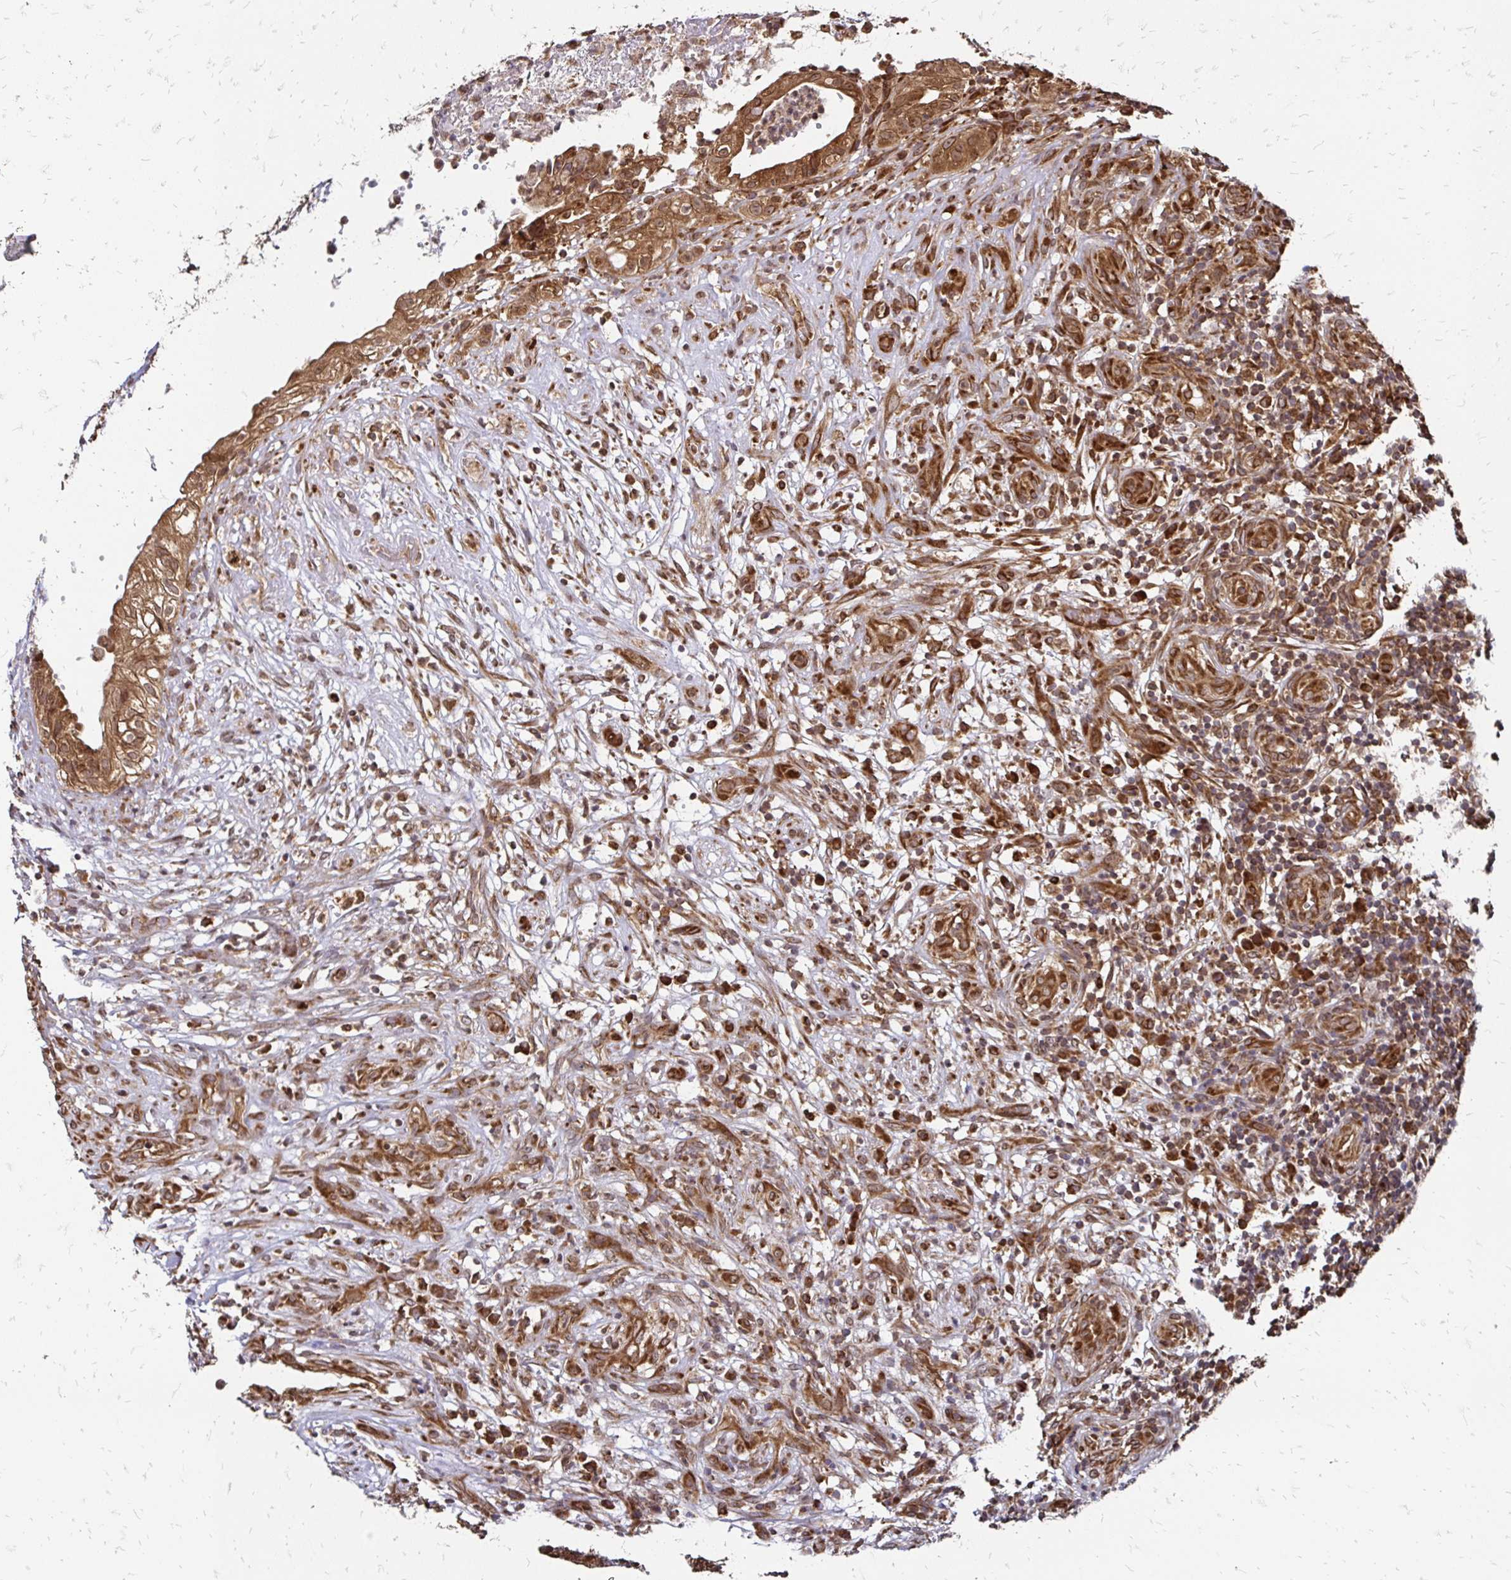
{"staining": {"intensity": "strong", "quantity": ">75%", "location": "cytoplasmic/membranous"}, "tissue": "head and neck cancer", "cell_type": "Tumor cells", "image_type": "cancer", "snomed": [{"axis": "morphology", "description": "Adenocarcinoma, NOS"}, {"axis": "topography", "description": "Head-Neck"}], "caption": "Head and neck cancer (adenocarcinoma) stained with a brown dye exhibits strong cytoplasmic/membranous positive positivity in approximately >75% of tumor cells.", "gene": "ZW10", "patient": {"sex": "male", "age": 44}}